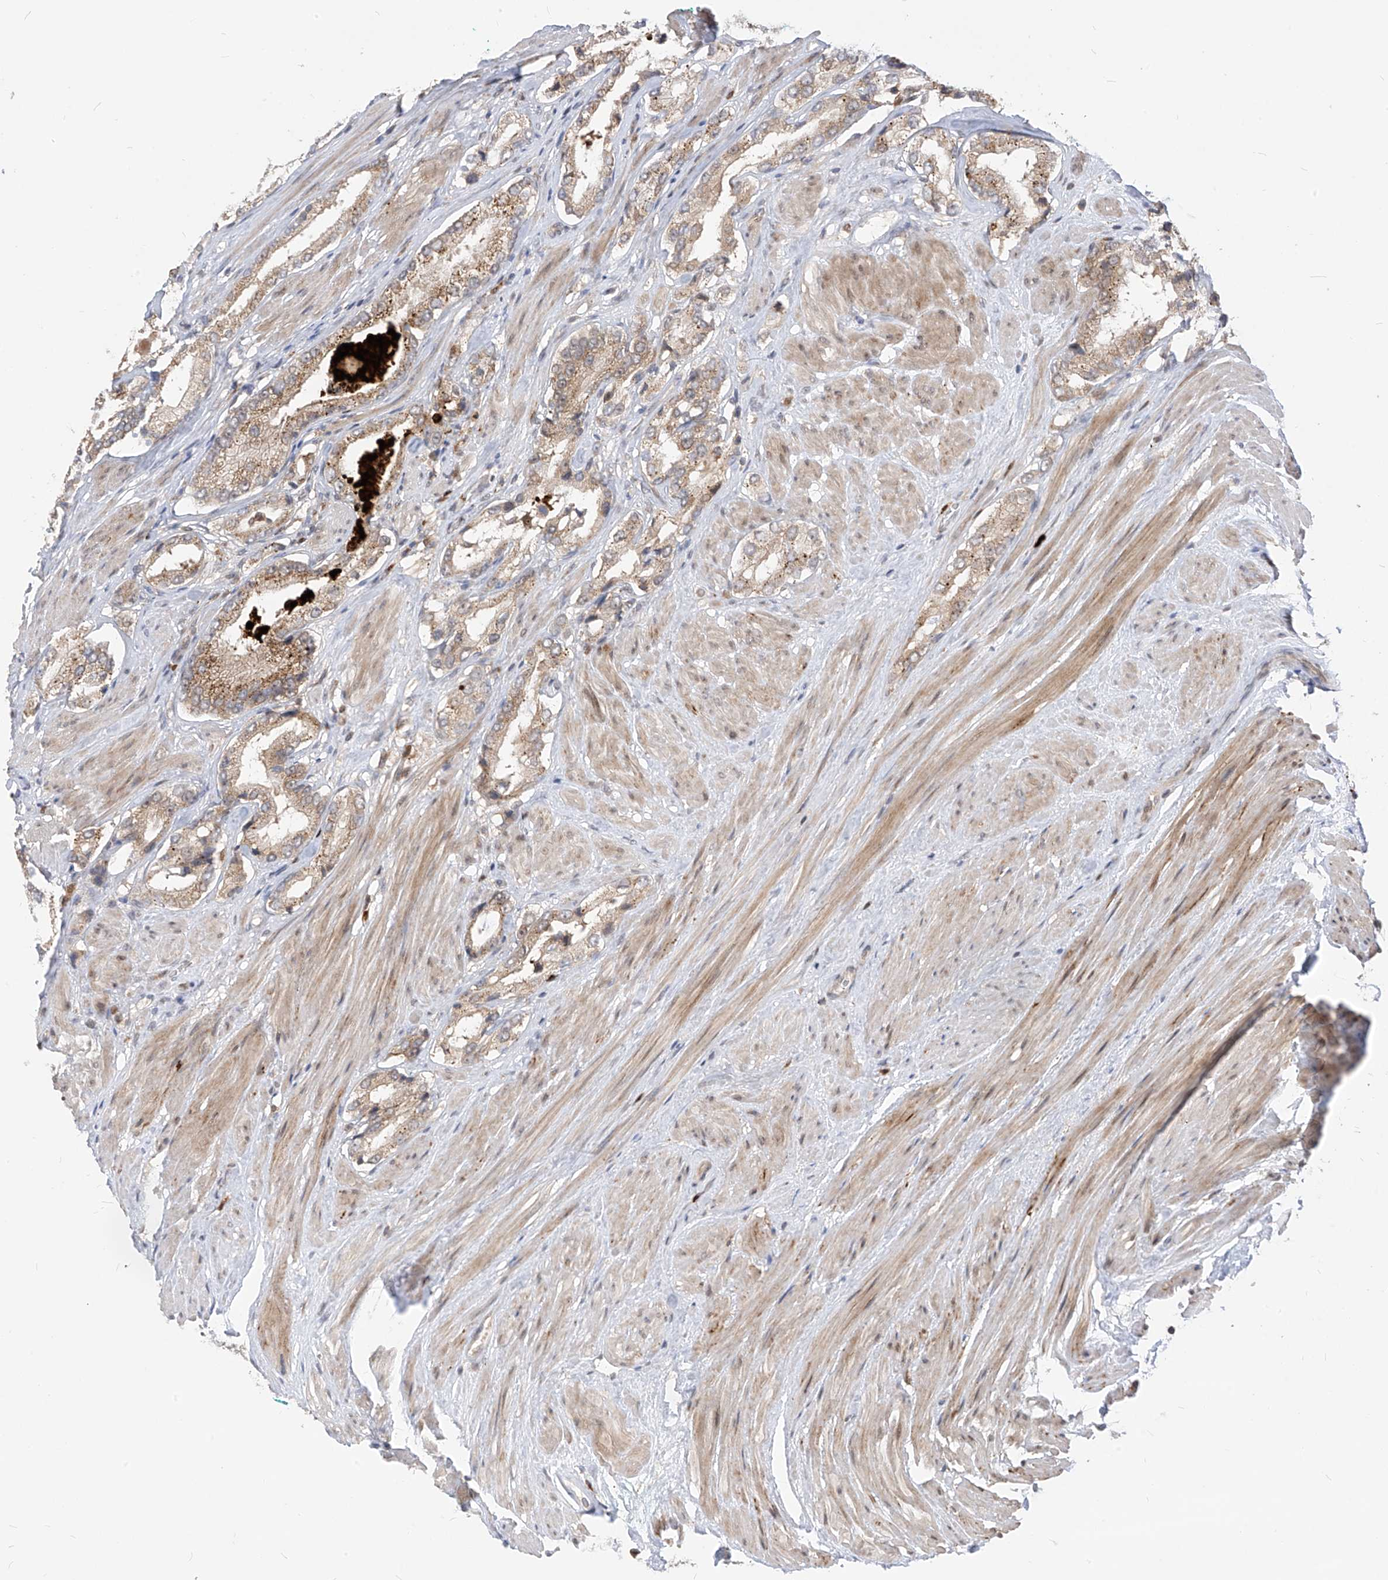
{"staining": {"intensity": "moderate", "quantity": "25%-75%", "location": "cytoplasmic/membranous"}, "tissue": "prostate cancer", "cell_type": "Tumor cells", "image_type": "cancer", "snomed": [{"axis": "morphology", "description": "Adenocarcinoma, Low grade"}, {"axis": "topography", "description": "Prostate"}], "caption": "A photomicrograph of human prostate cancer stained for a protein exhibits moderate cytoplasmic/membranous brown staining in tumor cells.", "gene": "CNKSR1", "patient": {"sex": "male", "age": 54}}